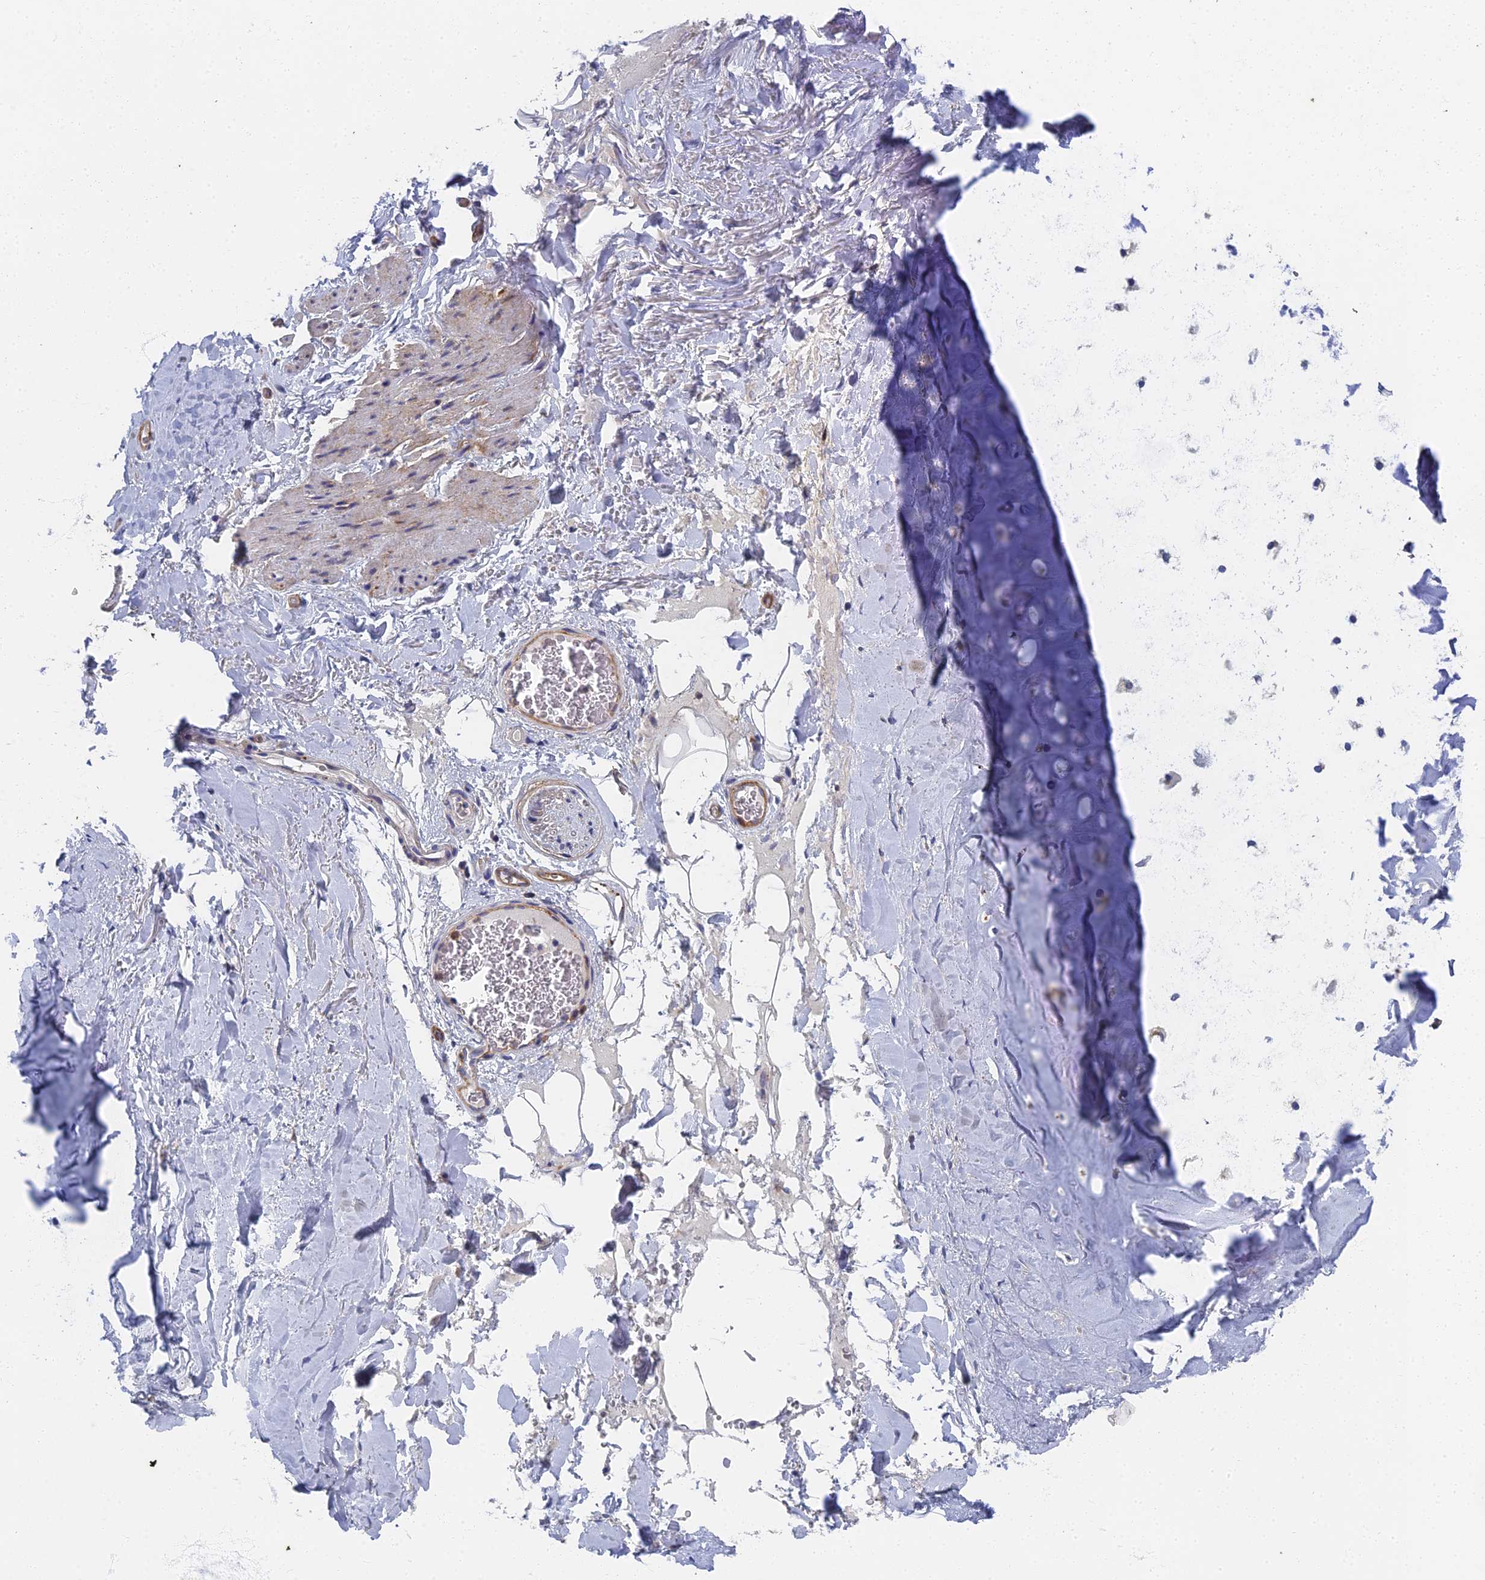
{"staining": {"intensity": "negative", "quantity": "none", "location": "none"}, "tissue": "adipose tissue", "cell_type": "Adipocytes", "image_type": "normal", "snomed": [{"axis": "morphology", "description": "Normal tissue, NOS"}, {"axis": "topography", "description": "Cartilage tissue"}], "caption": "Micrograph shows no significant protein positivity in adipocytes of benign adipose tissue. The staining was performed using DAB to visualize the protein expression in brown, while the nuclei were stained in blue with hematoxylin (Magnification: 20x).", "gene": "RNASEK", "patient": {"sex": "female", "age": 63}}